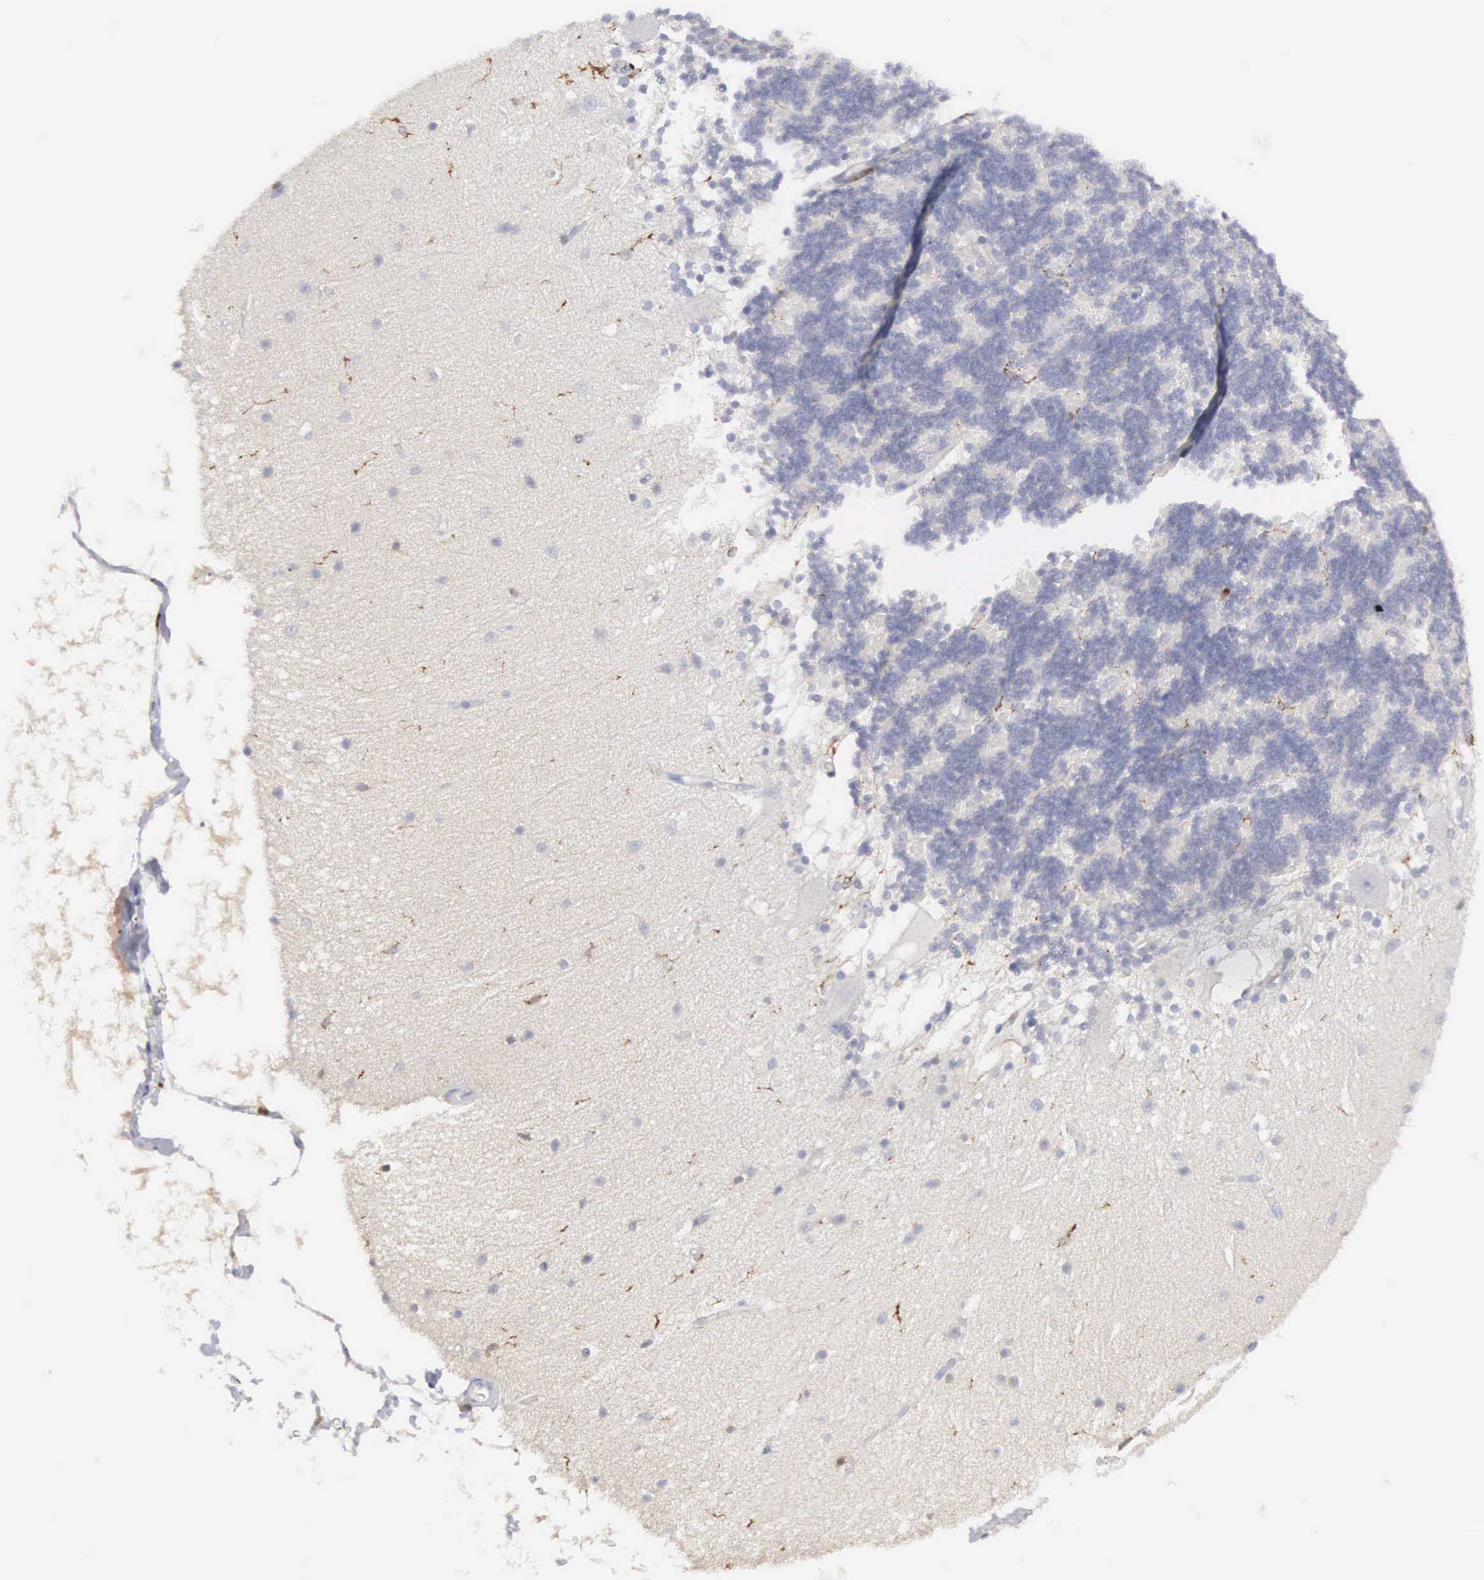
{"staining": {"intensity": "negative", "quantity": "none", "location": "none"}, "tissue": "cerebellum", "cell_type": "Cells in granular layer", "image_type": "normal", "snomed": [{"axis": "morphology", "description": "Normal tissue, NOS"}, {"axis": "topography", "description": "Cerebellum"}], "caption": "IHC micrograph of benign human cerebellum stained for a protein (brown), which exhibits no positivity in cells in granular layer.", "gene": "ENSG00000285304", "patient": {"sex": "female", "age": 54}}